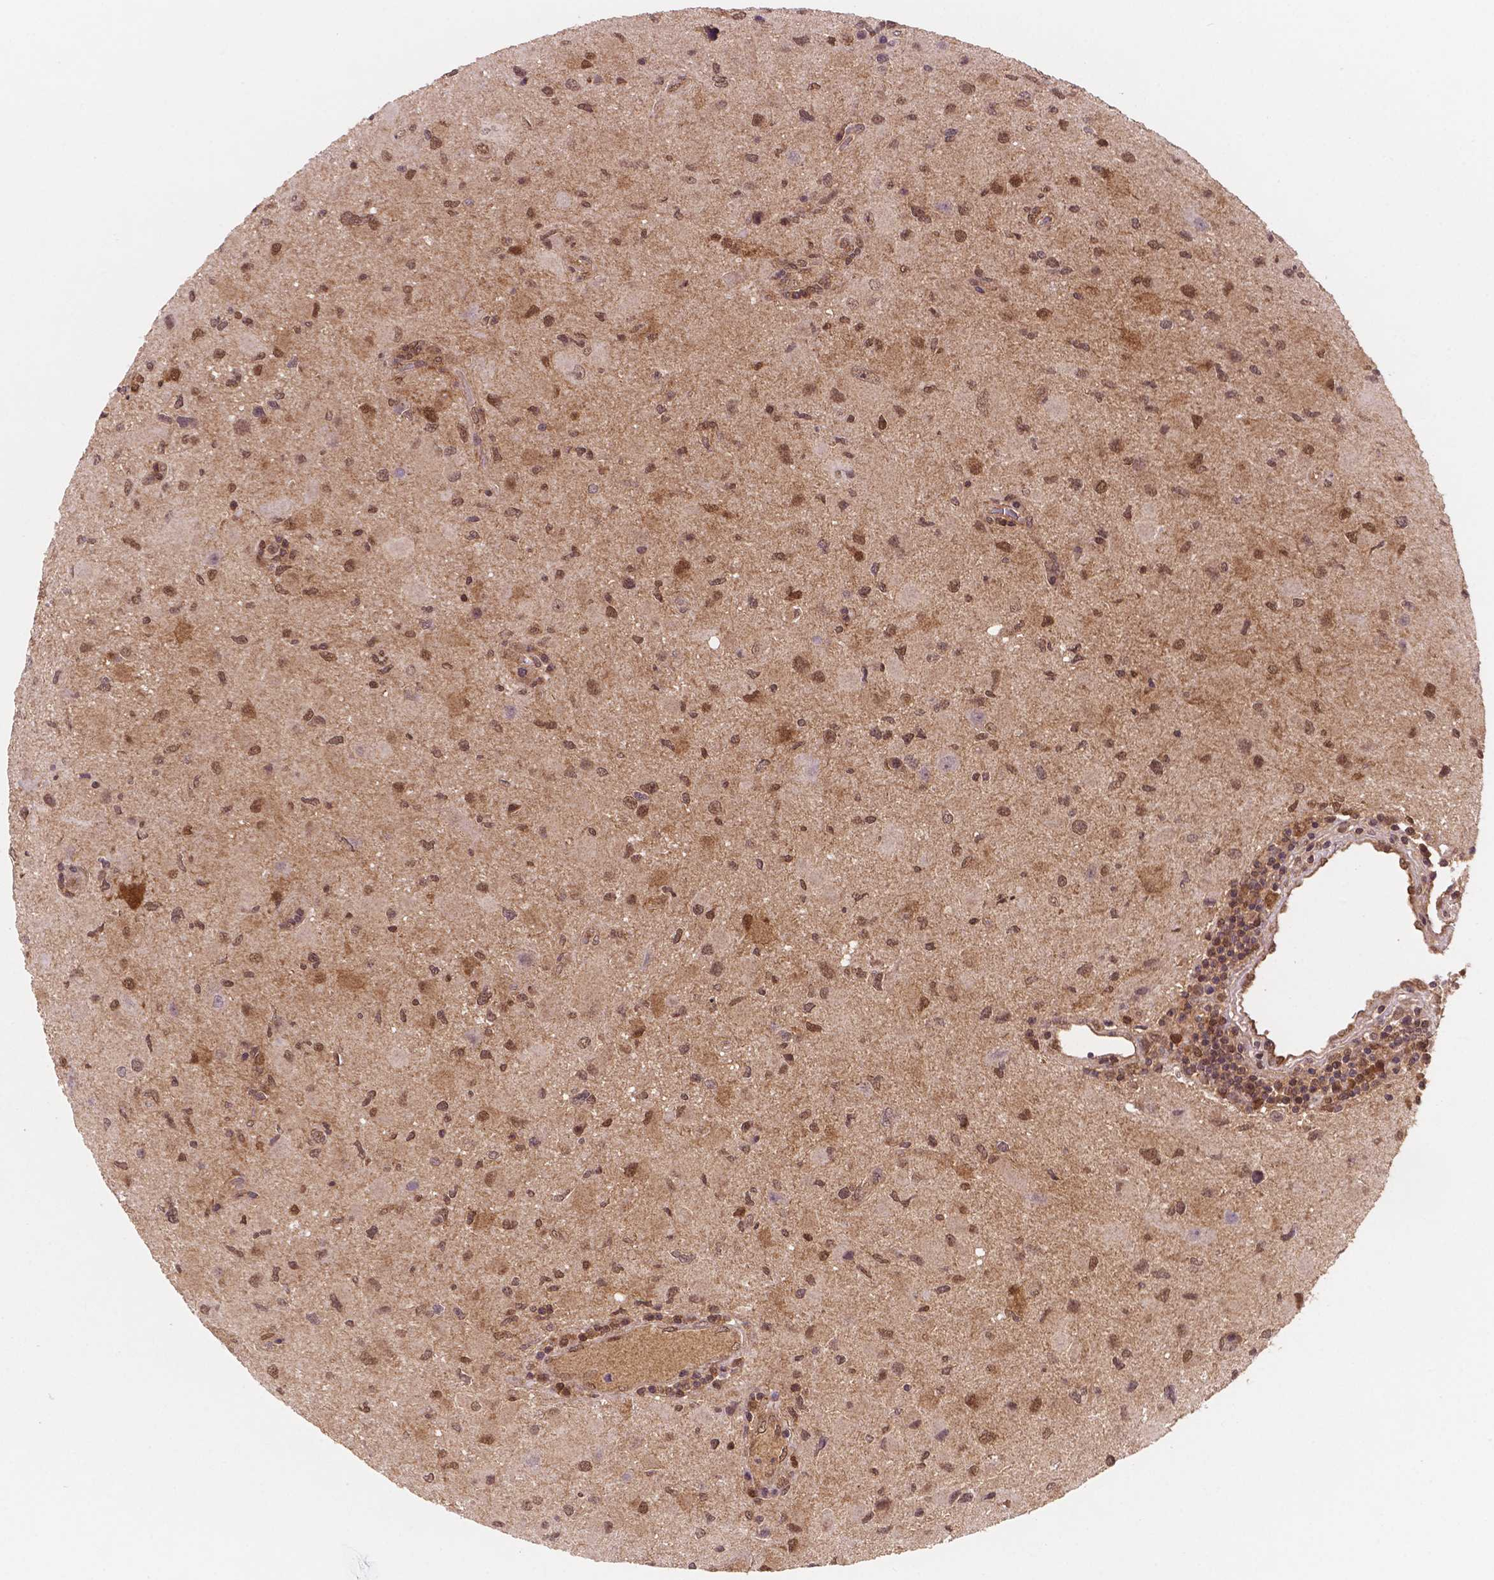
{"staining": {"intensity": "moderate", "quantity": ">75%", "location": "cytoplasmic/membranous,nuclear"}, "tissue": "glioma", "cell_type": "Tumor cells", "image_type": "cancer", "snomed": [{"axis": "morphology", "description": "Glioma, malignant, Low grade"}, {"axis": "topography", "description": "Brain"}], "caption": "Glioma stained for a protein exhibits moderate cytoplasmic/membranous and nuclear positivity in tumor cells.", "gene": "UBE2L6", "patient": {"sex": "female", "age": 32}}